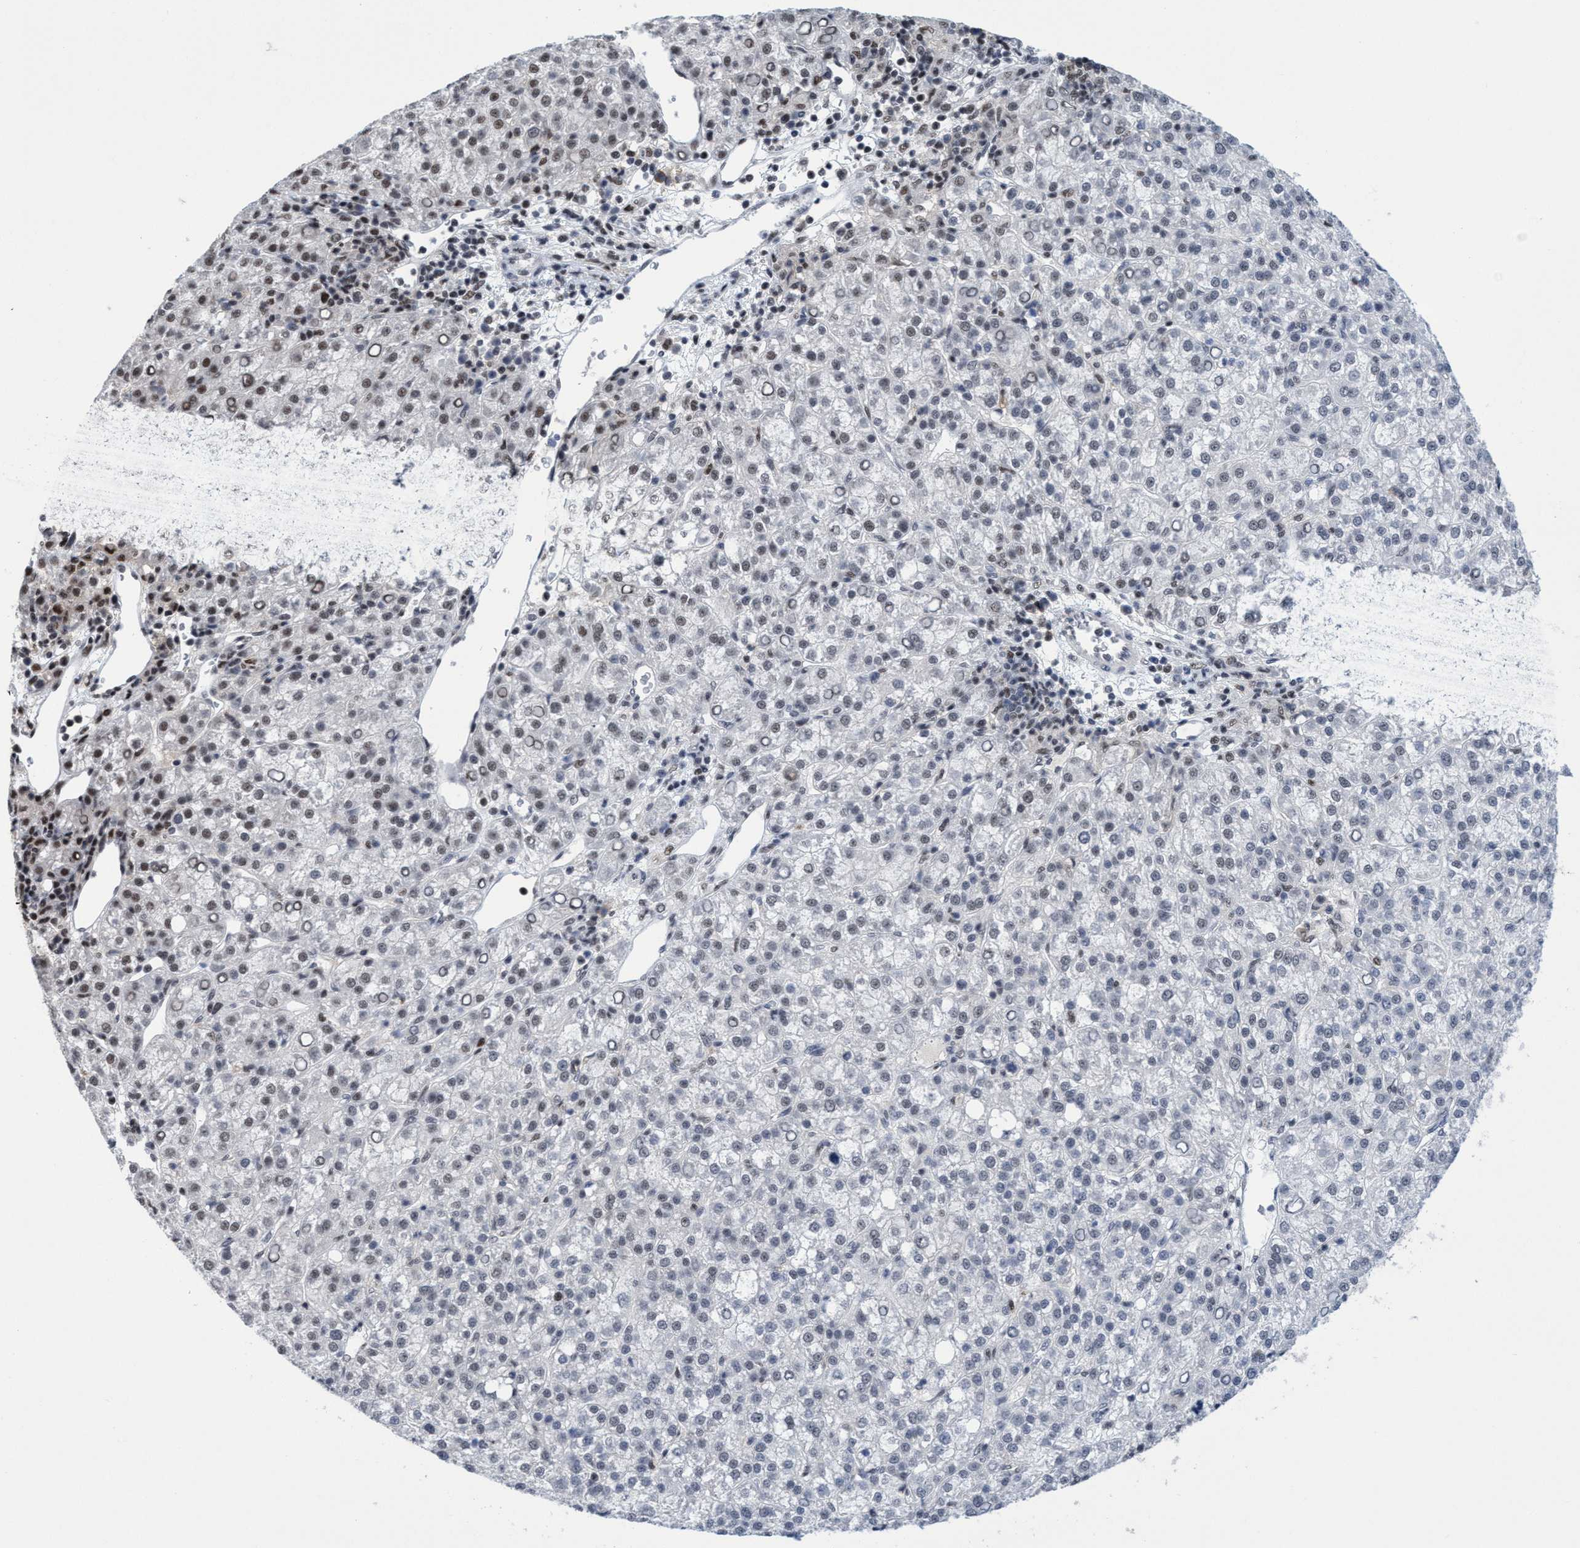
{"staining": {"intensity": "moderate", "quantity": "<25%", "location": "nuclear"}, "tissue": "liver cancer", "cell_type": "Tumor cells", "image_type": "cancer", "snomed": [{"axis": "morphology", "description": "Carcinoma, Hepatocellular, NOS"}, {"axis": "topography", "description": "Liver"}], "caption": "Liver hepatocellular carcinoma stained for a protein (brown) demonstrates moderate nuclear positive expression in about <25% of tumor cells.", "gene": "C9orf78", "patient": {"sex": "female", "age": 58}}